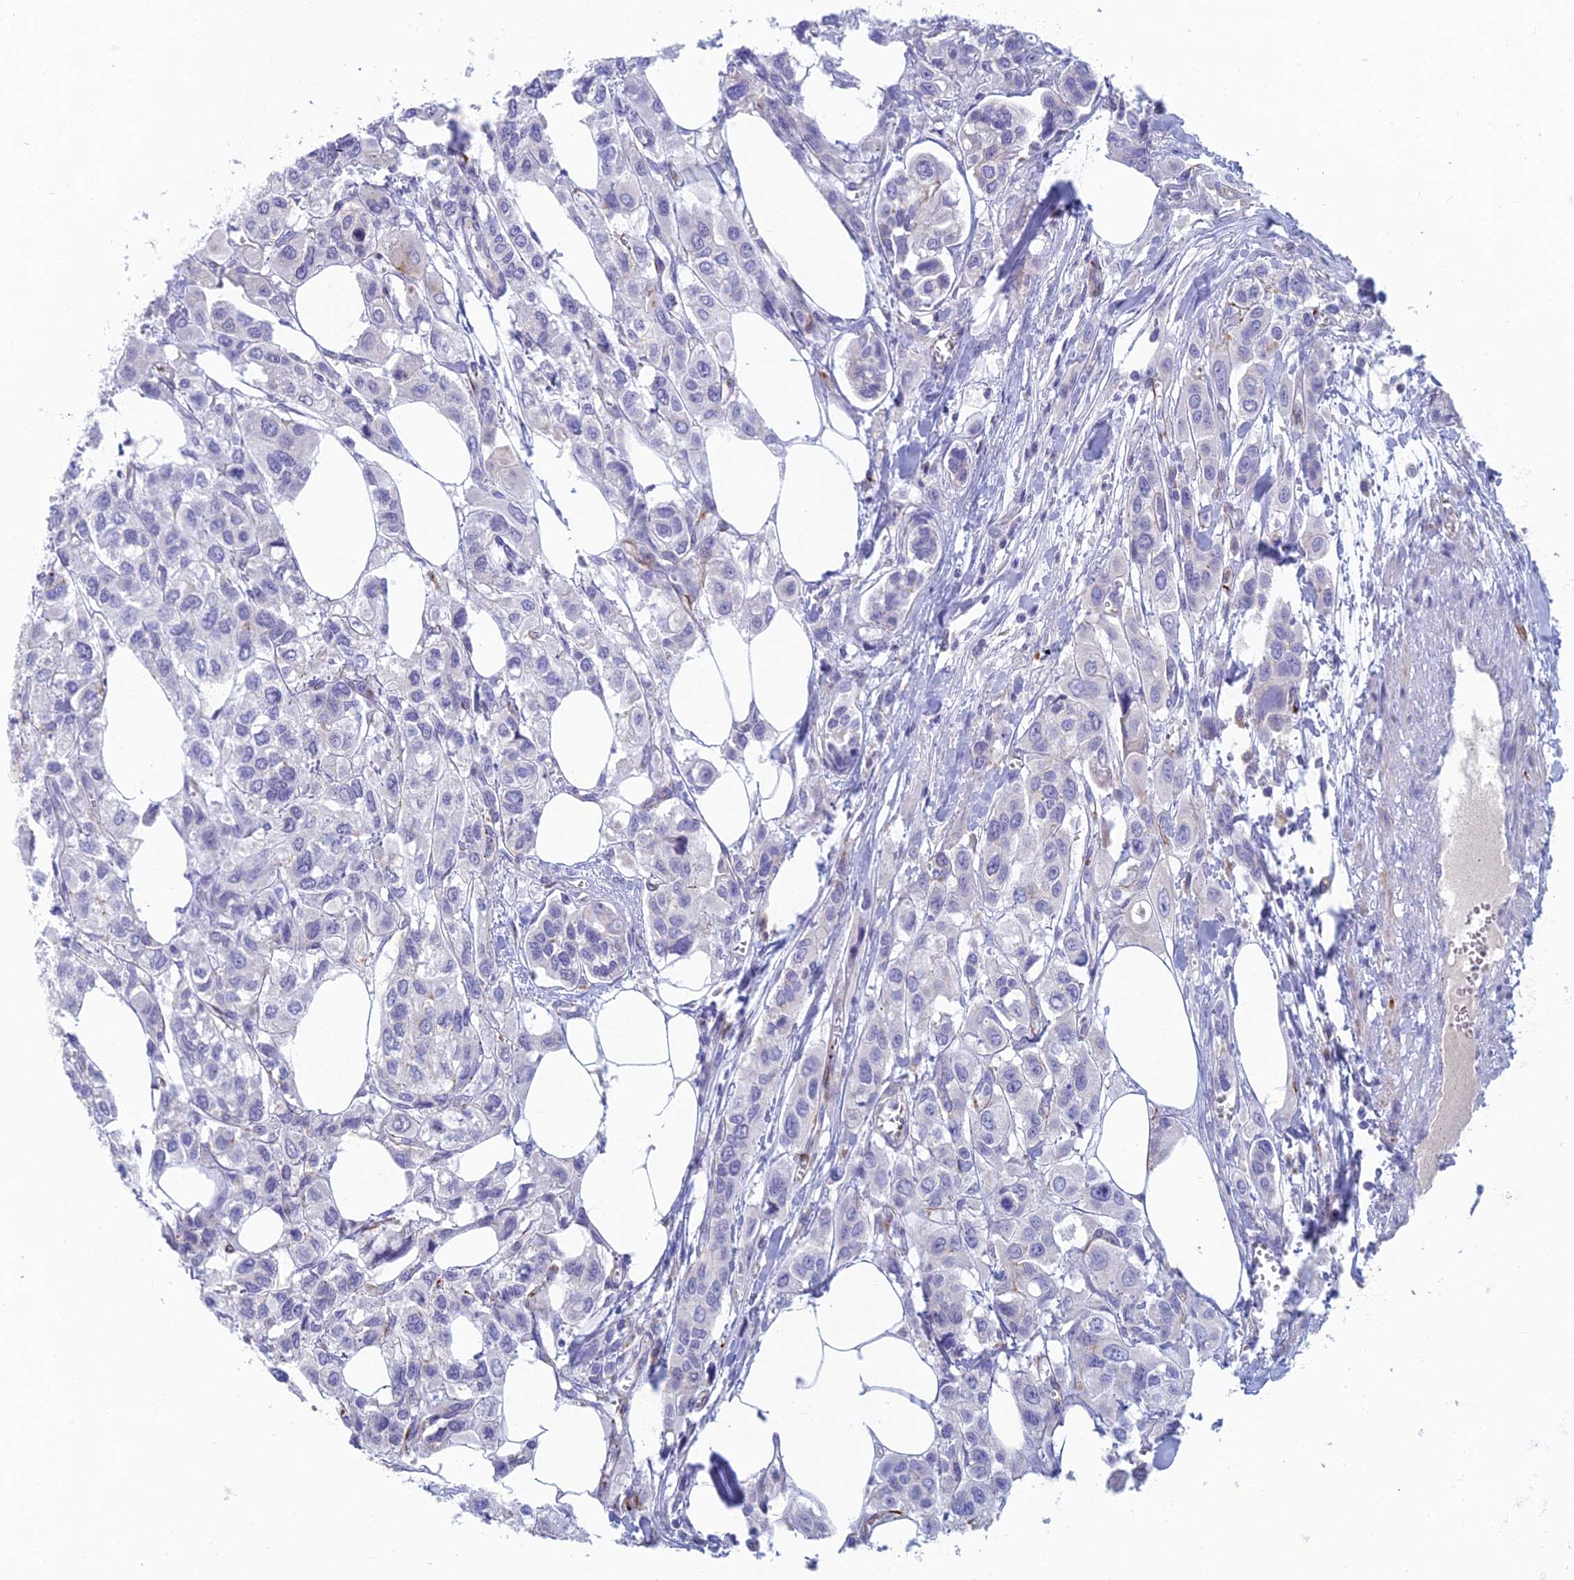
{"staining": {"intensity": "negative", "quantity": "none", "location": "none"}, "tissue": "urothelial cancer", "cell_type": "Tumor cells", "image_type": "cancer", "snomed": [{"axis": "morphology", "description": "Urothelial carcinoma, High grade"}, {"axis": "topography", "description": "Urinary bladder"}], "caption": "This is an immunohistochemistry photomicrograph of human high-grade urothelial carcinoma. There is no expression in tumor cells.", "gene": "FERD3L", "patient": {"sex": "male", "age": 67}}